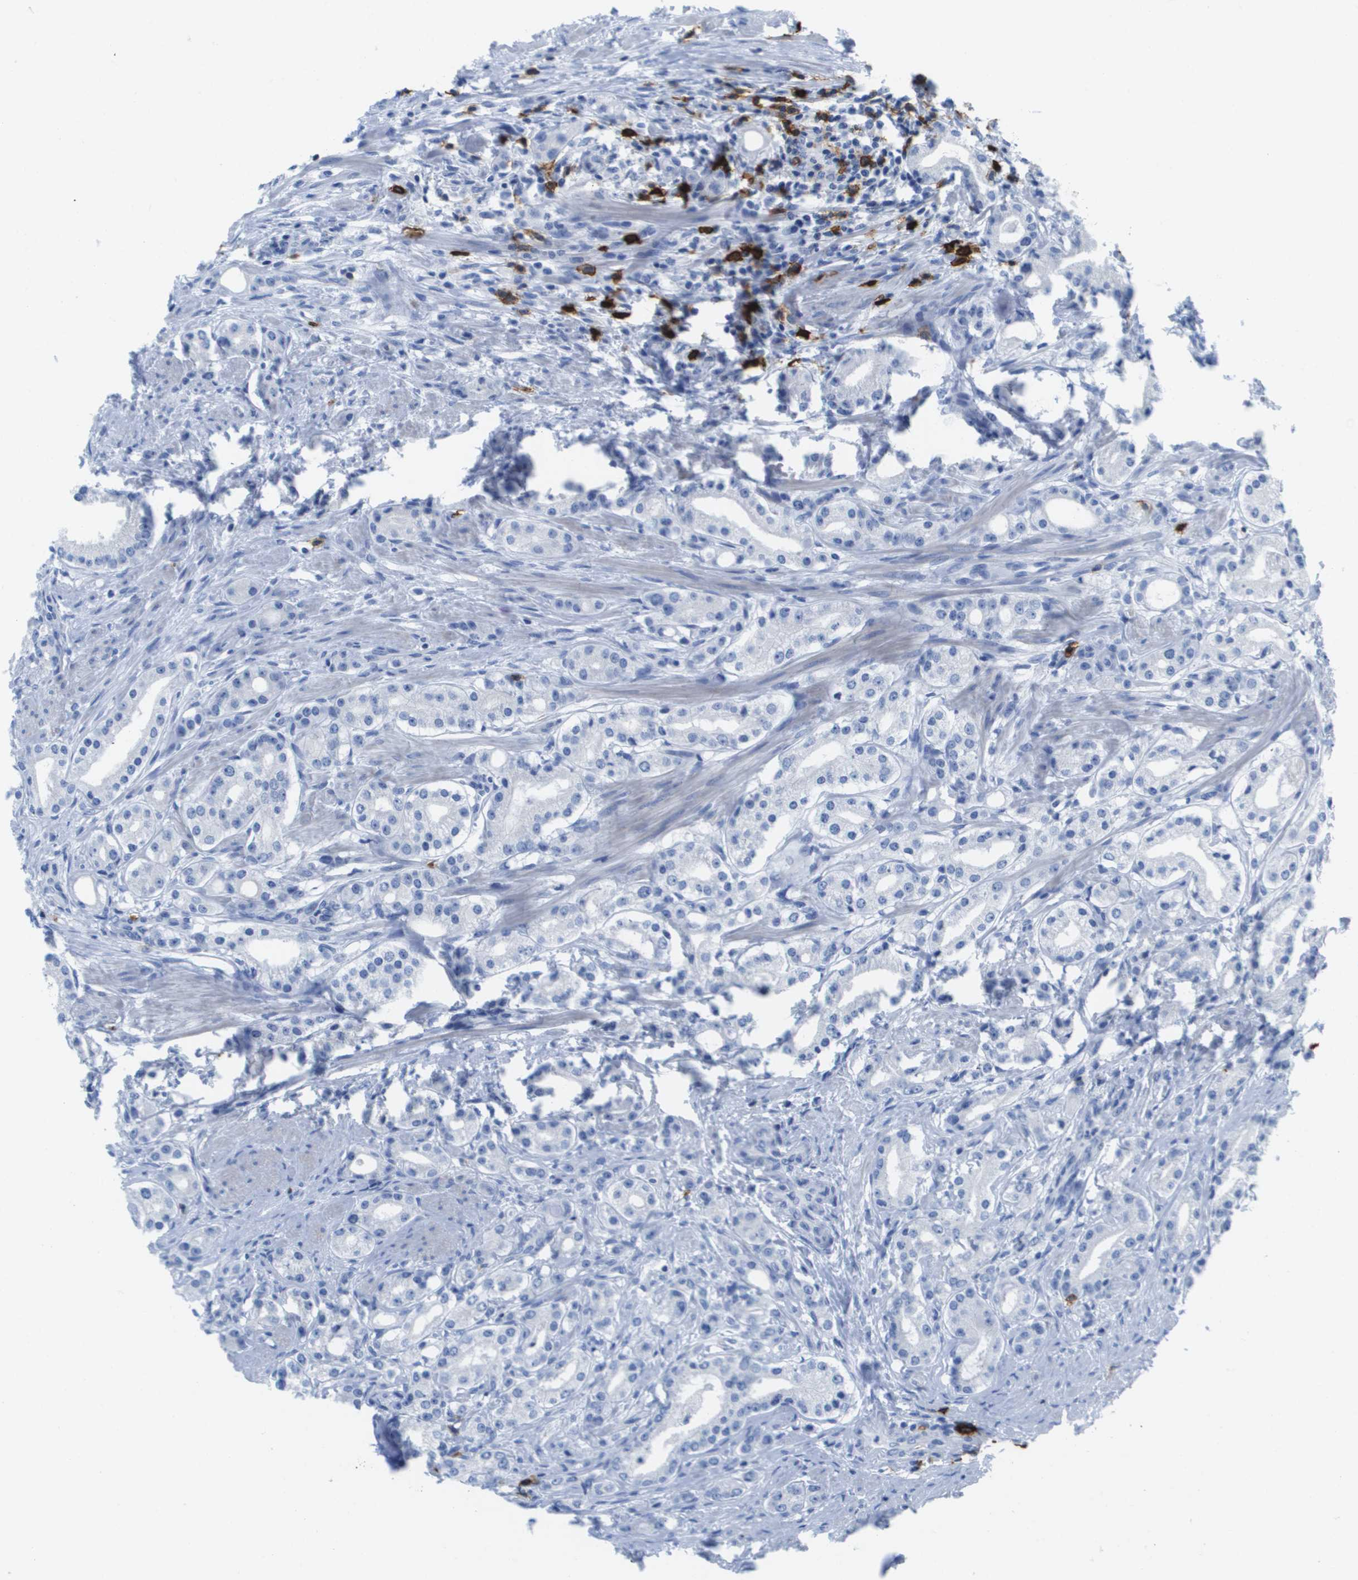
{"staining": {"intensity": "negative", "quantity": "none", "location": "none"}, "tissue": "prostate cancer", "cell_type": "Tumor cells", "image_type": "cancer", "snomed": [{"axis": "morphology", "description": "Adenocarcinoma, Low grade"}, {"axis": "topography", "description": "Prostate"}], "caption": "Tumor cells are negative for brown protein staining in prostate cancer.", "gene": "MS4A1", "patient": {"sex": "male", "age": 63}}